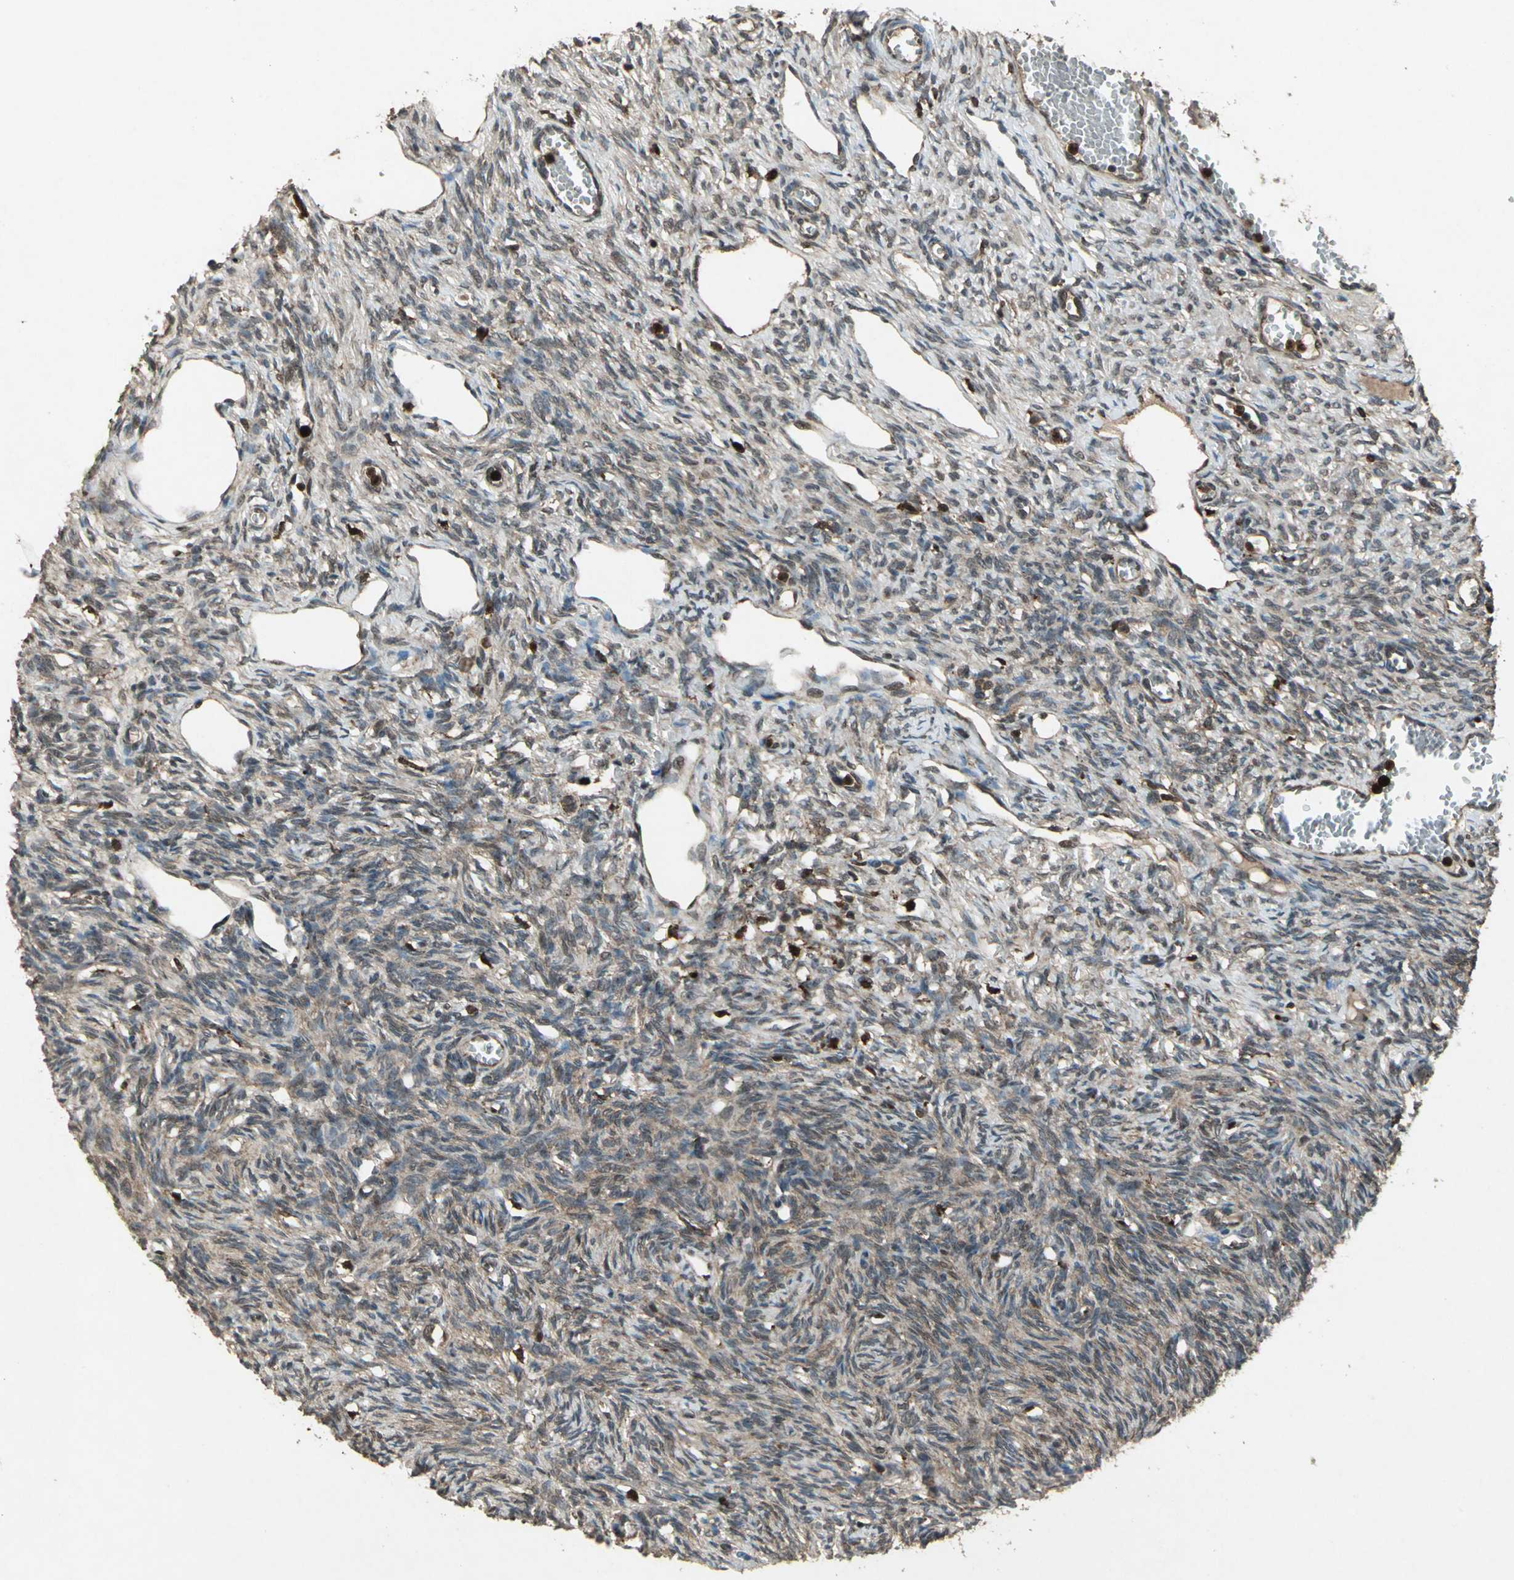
{"staining": {"intensity": "moderate", "quantity": "25%-75%", "location": "cytoplasmic/membranous"}, "tissue": "ovary", "cell_type": "Ovarian stroma cells", "image_type": "normal", "snomed": [{"axis": "morphology", "description": "Normal tissue, NOS"}, {"axis": "topography", "description": "Ovary"}], "caption": "This is an image of IHC staining of normal ovary, which shows moderate expression in the cytoplasmic/membranous of ovarian stroma cells.", "gene": "PYCARD", "patient": {"sex": "female", "age": 33}}